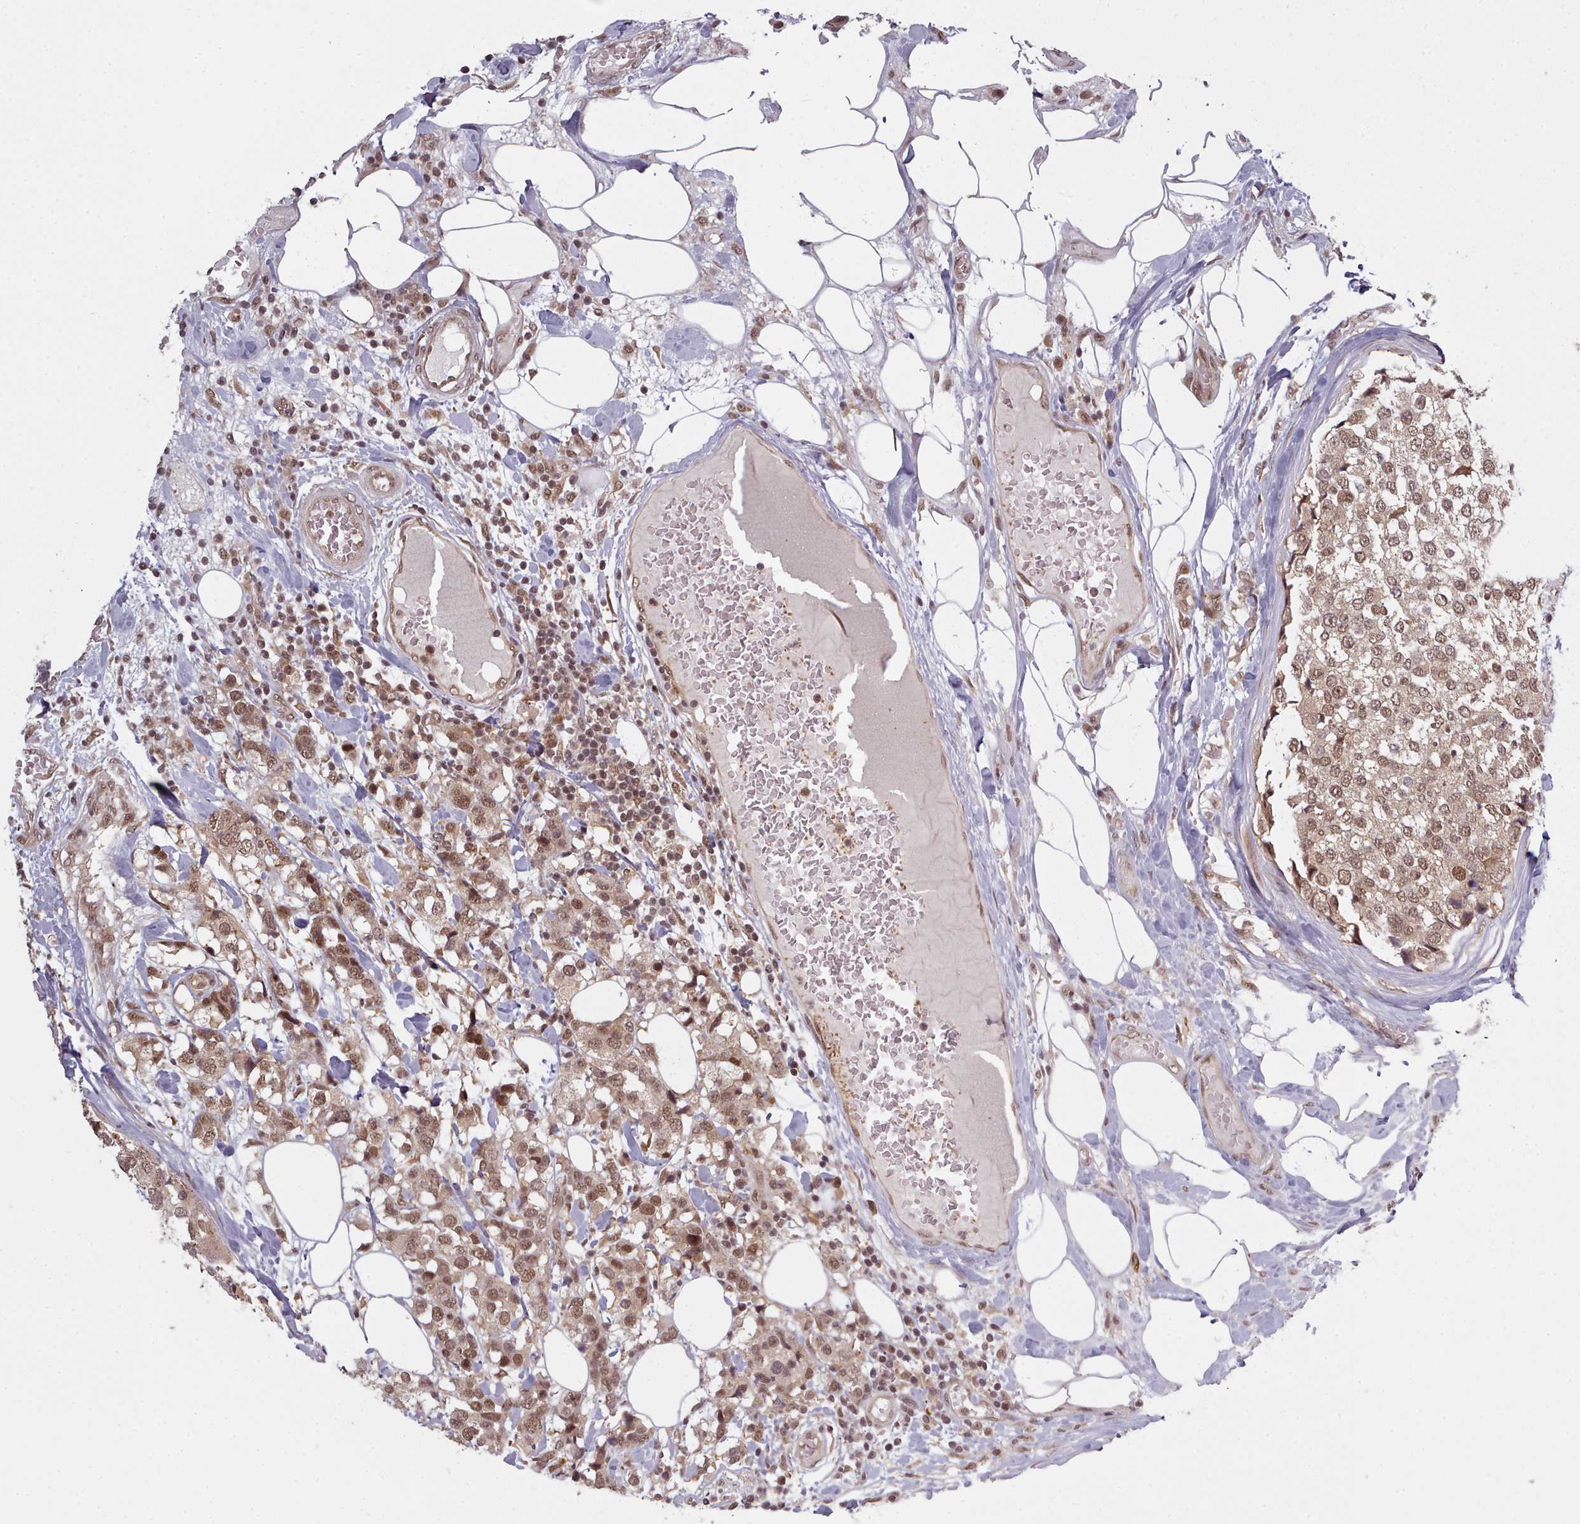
{"staining": {"intensity": "moderate", "quantity": ">75%", "location": "cytoplasmic/membranous,nuclear"}, "tissue": "breast cancer", "cell_type": "Tumor cells", "image_type": "cancer", "snomed": [{"axis": "morphology", "description": "Lobular carcinoma"}, {"axis": "topography", "description": "Breast"}], "caption": "Protein analysis of breast cancer (lobular carcinoma) tissue reveals moderate cytoplasmic/membranous and nuclear positivity in about >75% of tumor cells.", "gene": "DHX8", "patient": {"sex": "female", "age": 59}}